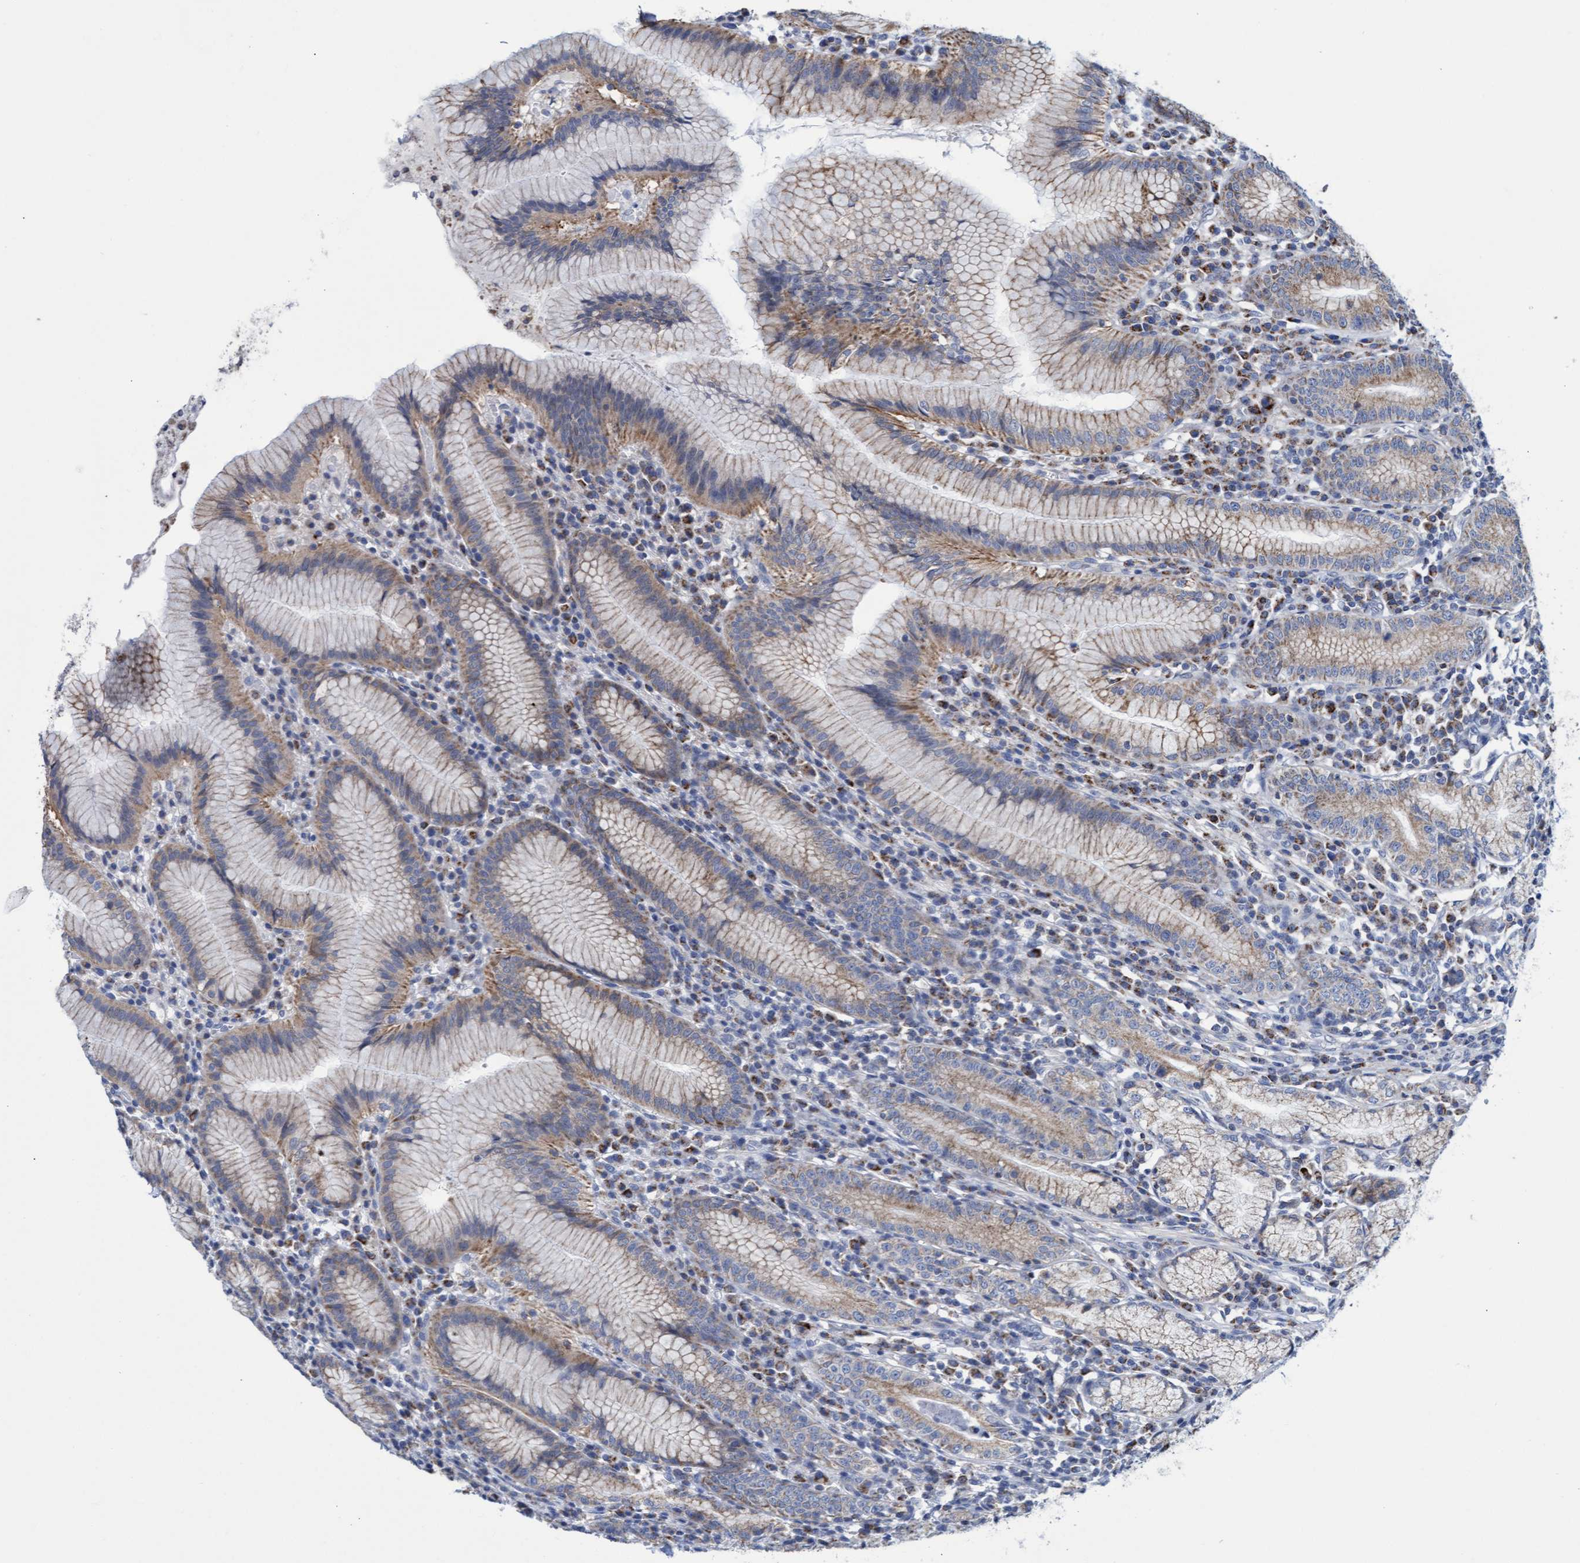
{"staining": {"intensity": "strong", "quantity": "25%-75%", "location": "cytoplasmic/membranous"}, "tissue": "stomach", "cell_type": "Glandular cells", "image_type": "normal", "snomed": [{"axis": "morphology", "description": "Normal tissue, NOS"}, {"axis": "topography", "description": "Stomach"}], "caption": "High-power microscopy captured an immunohistochemistry (IHC) micrograph of benign stomach, revealing strong cytoplasmic/membranous expression in approximately 25%-75% of glandular cells. The staining was performed using DAB (3,3'-diaminobenzidine), with brown indicating positive protein expression. Nuclei are stained blue with hematoxylin.", "gene": "ZNF750", "patient": {"sex": "male", "age": 55}}